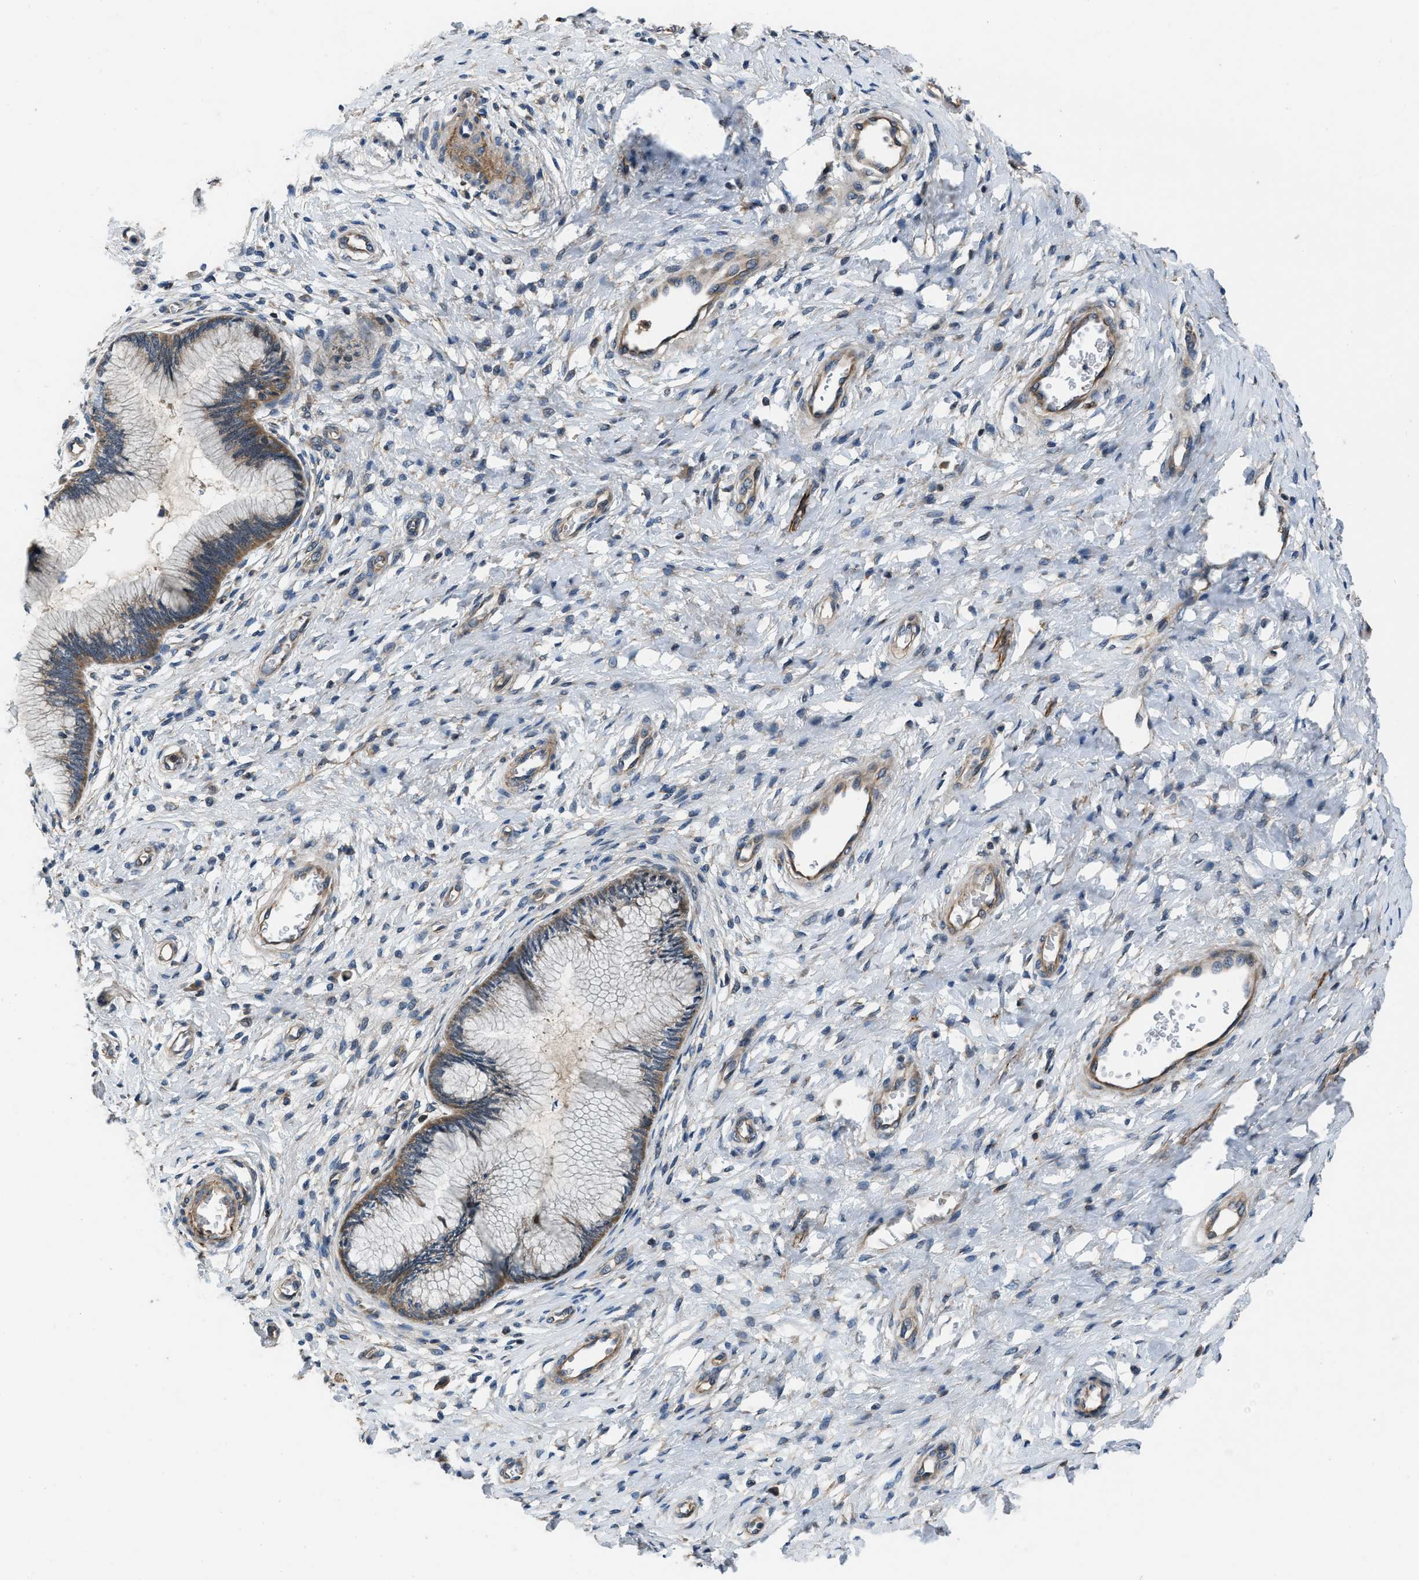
{"staining": {"intensity": "moderate", "quantity": ">75%", "location": "cytoplasmic/membranous"}, "tissue": "cervix", "cell_type": "Glandular cells", "image_type": "normal", "snomed": [{"axis": "morphology", "description": "Normal tissue, NOS"}, {"axis": "topography", "description": "Cervix"}], "caption": "Brown immunohistochemical staining in benign human cervix displays moderate cytoplasmic/membranous positivity in approximately >75% of glandular cells. The protein of interest is stained brown, and the nuclei are stained in blue (DAB (3,3'-diaminobenzidine) IHC with brightfield microscopy, high magnification).", "gene": "USP25", "patient": {"sex": "female", "age": 55}}